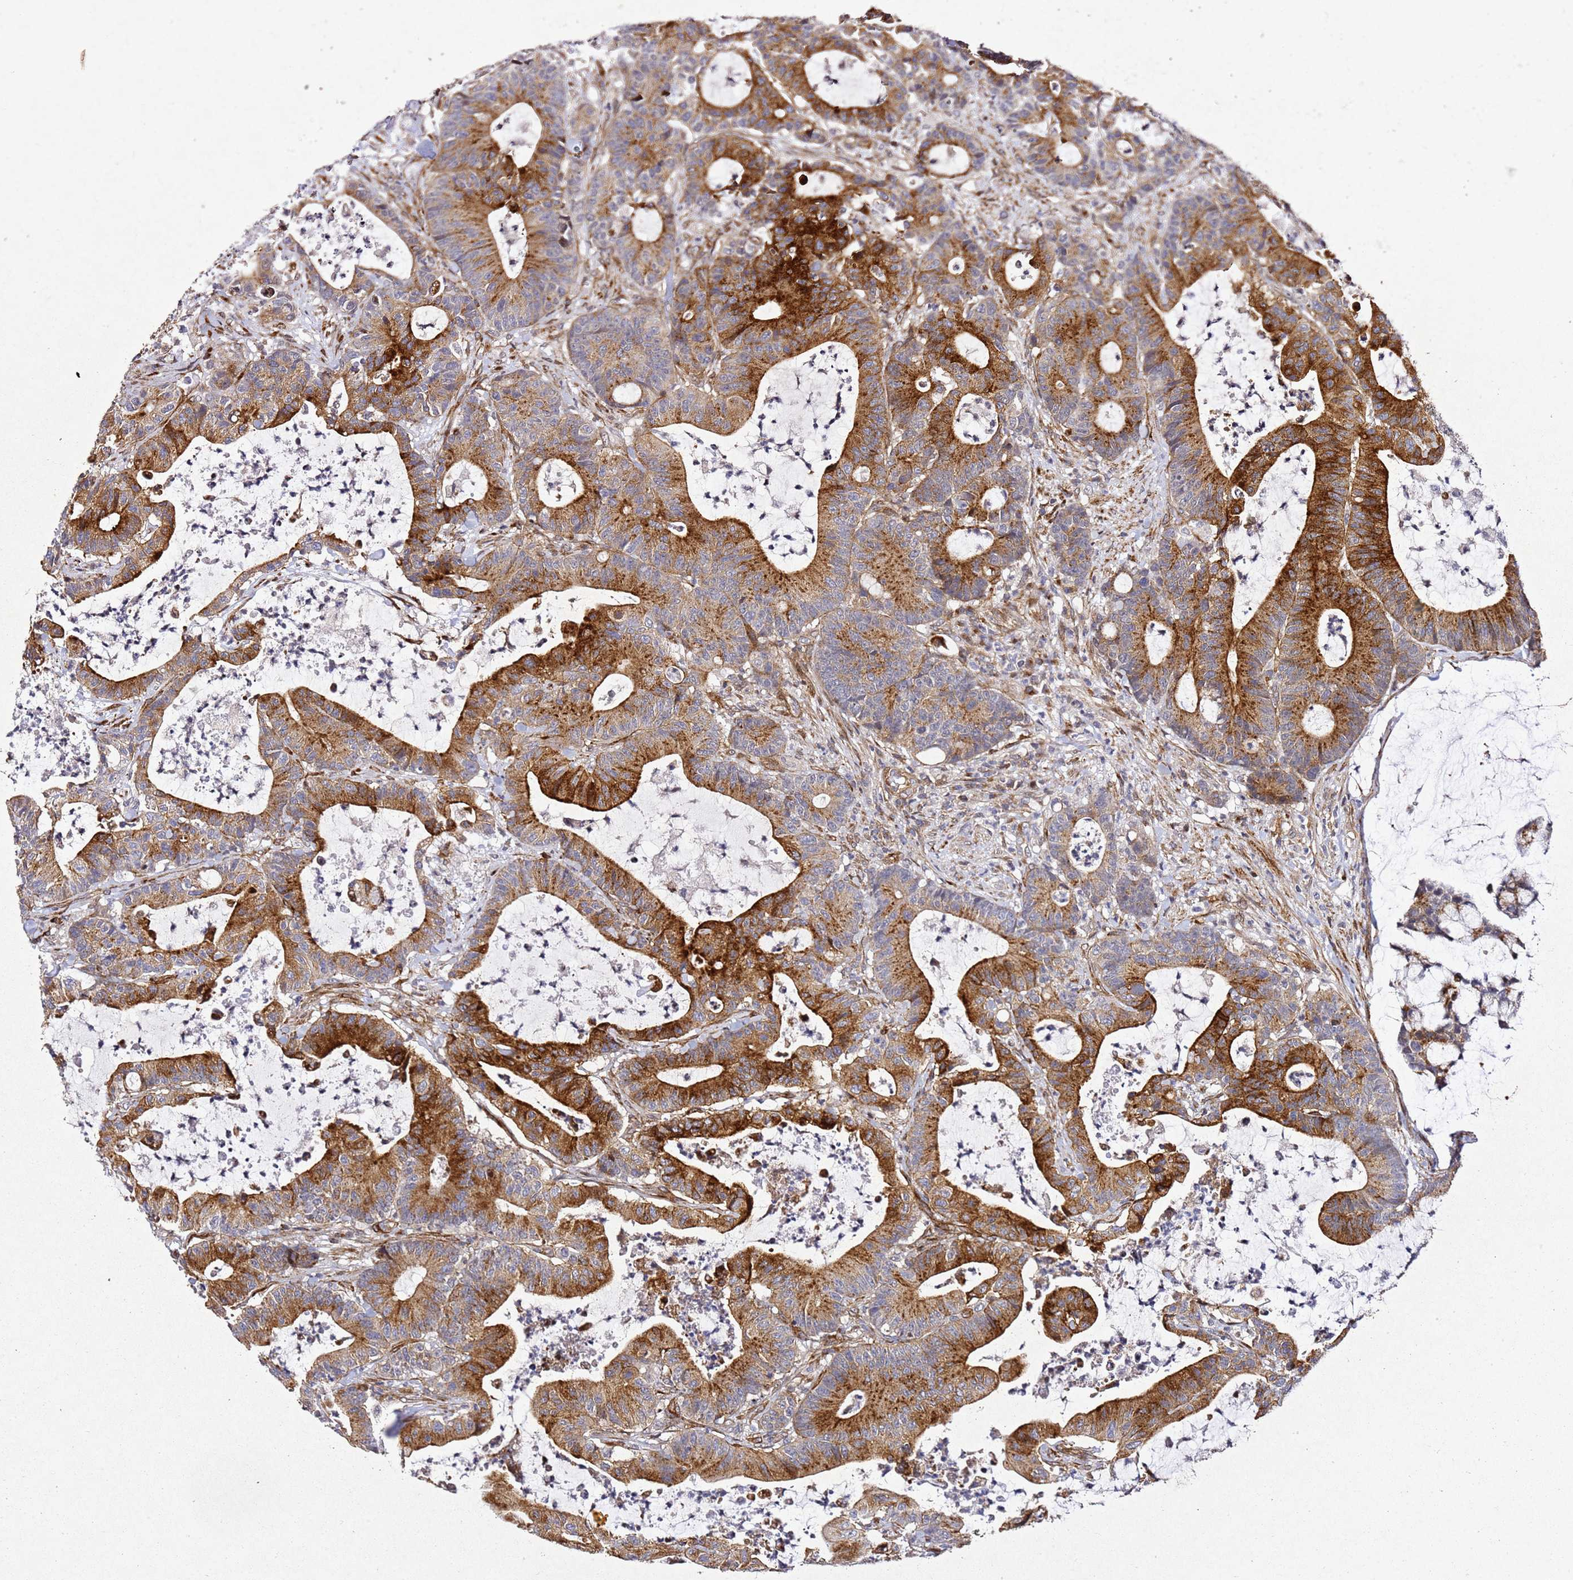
{"staining": {"intensity": "strong", "quantity": ">75%", "location": "cytoplasmic/membranous"}, "tissue": "colorectal cancer", "cell_type": "Tumor cells", "image_type": "cancer", "snomed": [{"axis": "morphology", "description": "Adenocarcinoma, NOS"}, {"axis": "topography", "description": "Colon"}], "caption": "Tumor cells show high levels of strong cytoplasmic/membranous staining in approximately >75% of cells in human colorectal cancer (adenocarcinoma).", "gene": "ZNF296", "patient": {"sex": "female", "age": 84}}